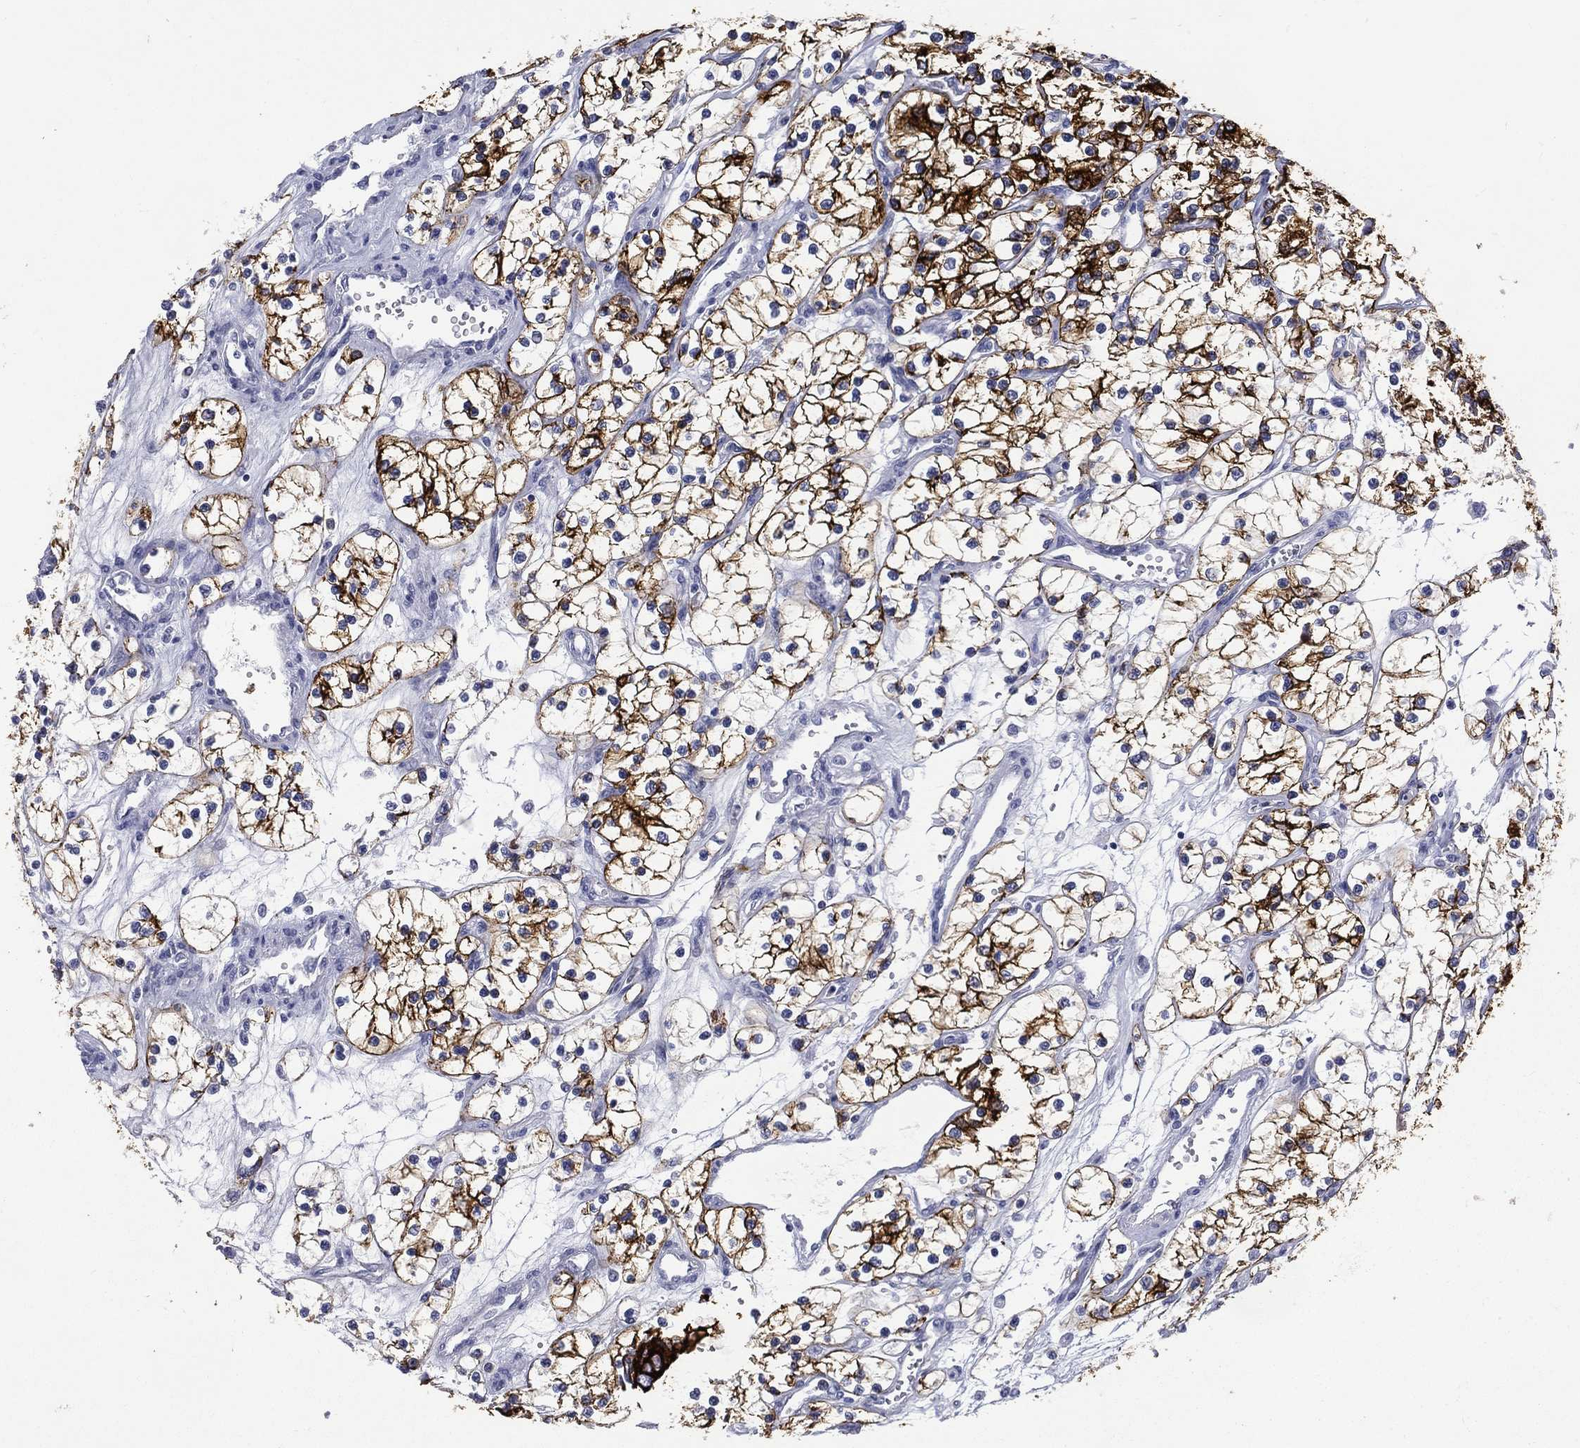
{"staining": {"intensity": "strong", "quantity": "25%-75%", "location": "cytoplasmic/membranous"}, "tissue": "renal cancer", "cell_type": "Tumor cells", "image_type": "cancer", "snomed": [{"axis": "morphology", "description": "Adenocarcinoma, NOS"}, {"axis": "topography", "description": "Kidney"}], "caption": "Protein staining of renal adenocarcinoma tissue displays strong cytoplasmic/membranous expression in approximately 25%-75% of tumor cells.", "gene": "KRT7", "patient": {"sex": "female", "age": 69}}